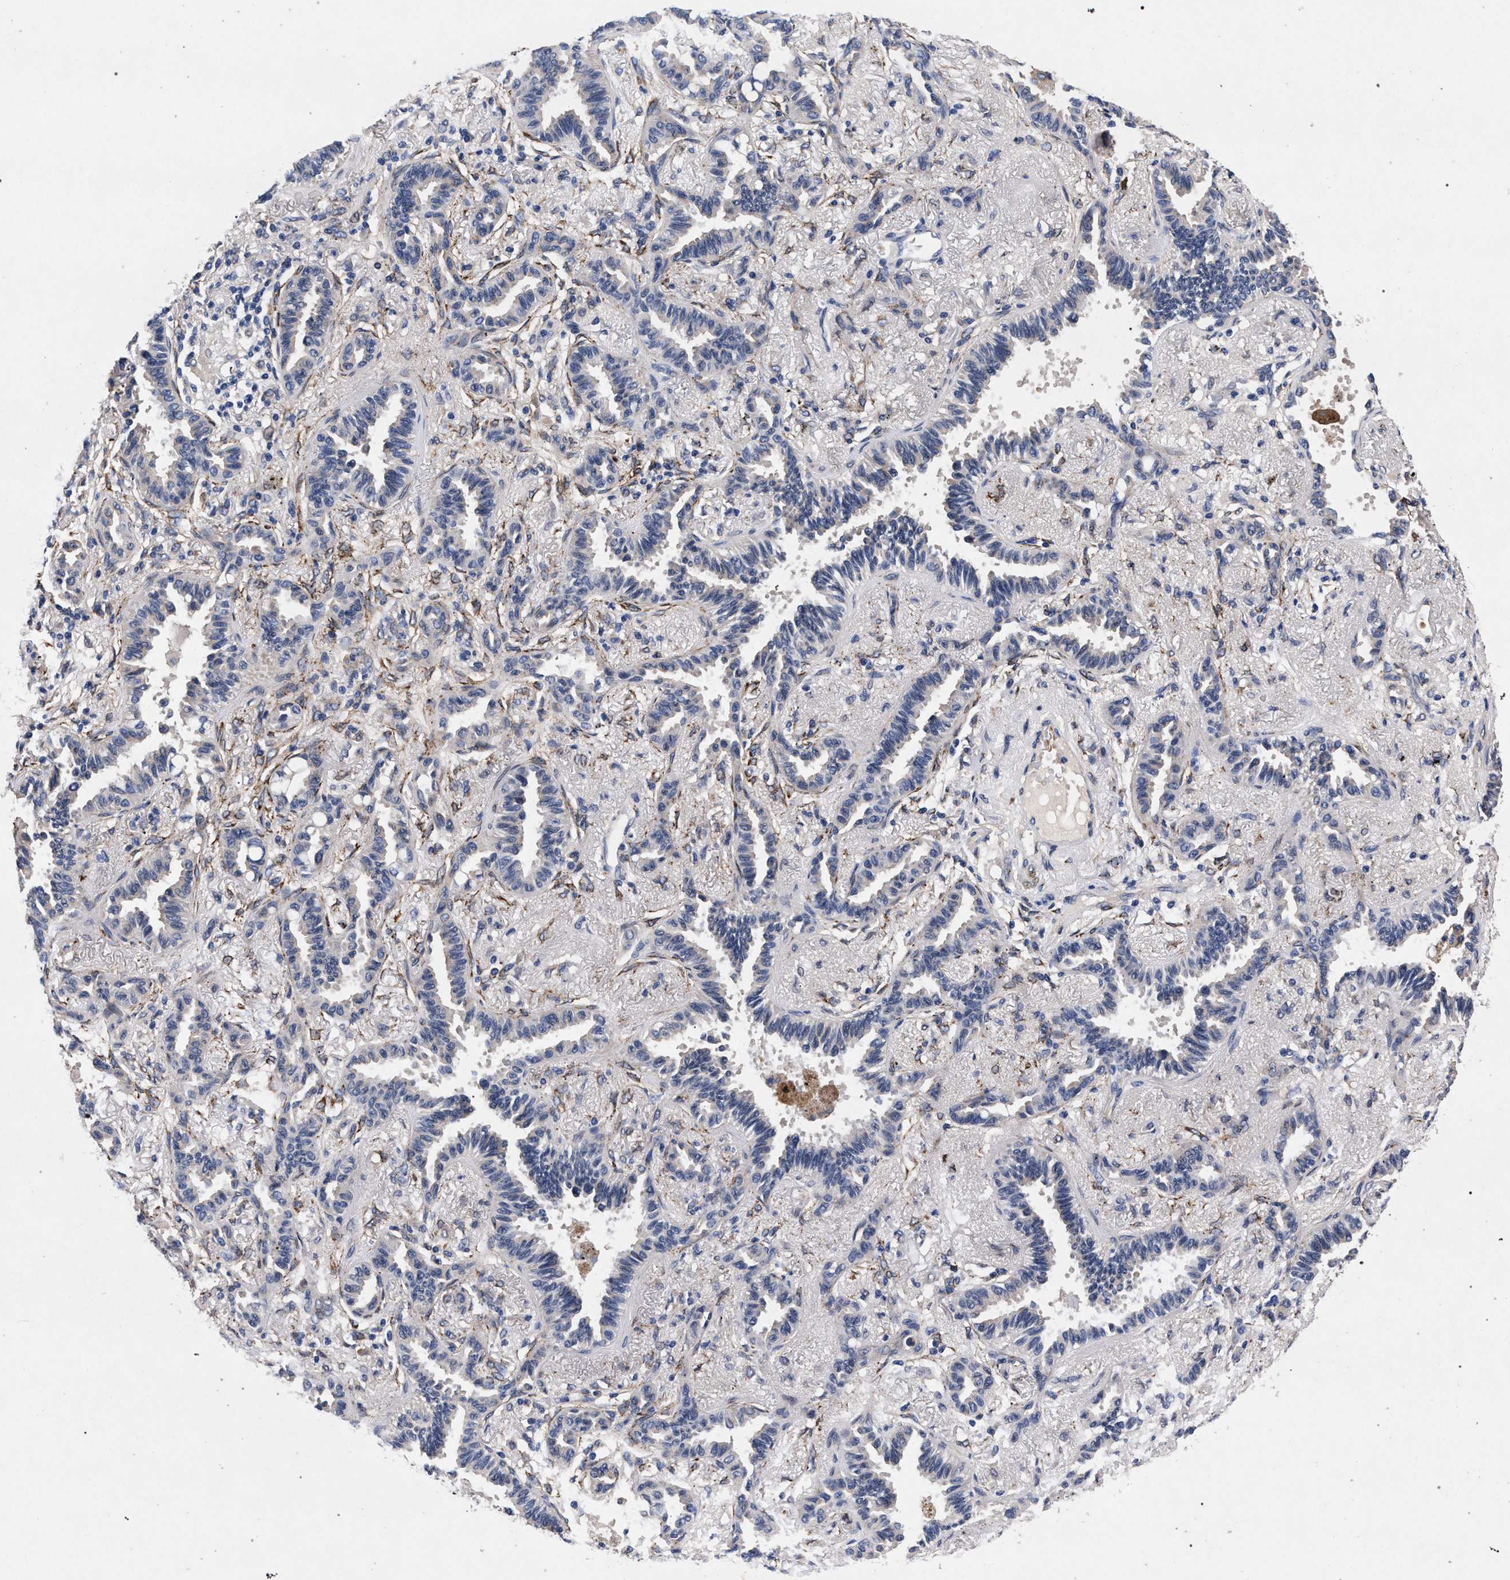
{"staining": {"intensity": "negative", "quantity": "none", "location": "none"}, "tissue": "lung cancer", "cell_type": "Tumor cells", "image_type": "cancer", "snomed": [{"axis": "morphology", "description": "Adenocarcinoma, NOS"}, {"axis": "topography", "description": "Lung"}], "caption": "This image is of lung cancer (adenocarcinoma) stained with immunohistochemistry to label a protein in brown with the nuclei are counter-stained blue. There is no staining in tumor cells.", "gene": "NEK7", "patient": {"sex": "male", "age": 59}}